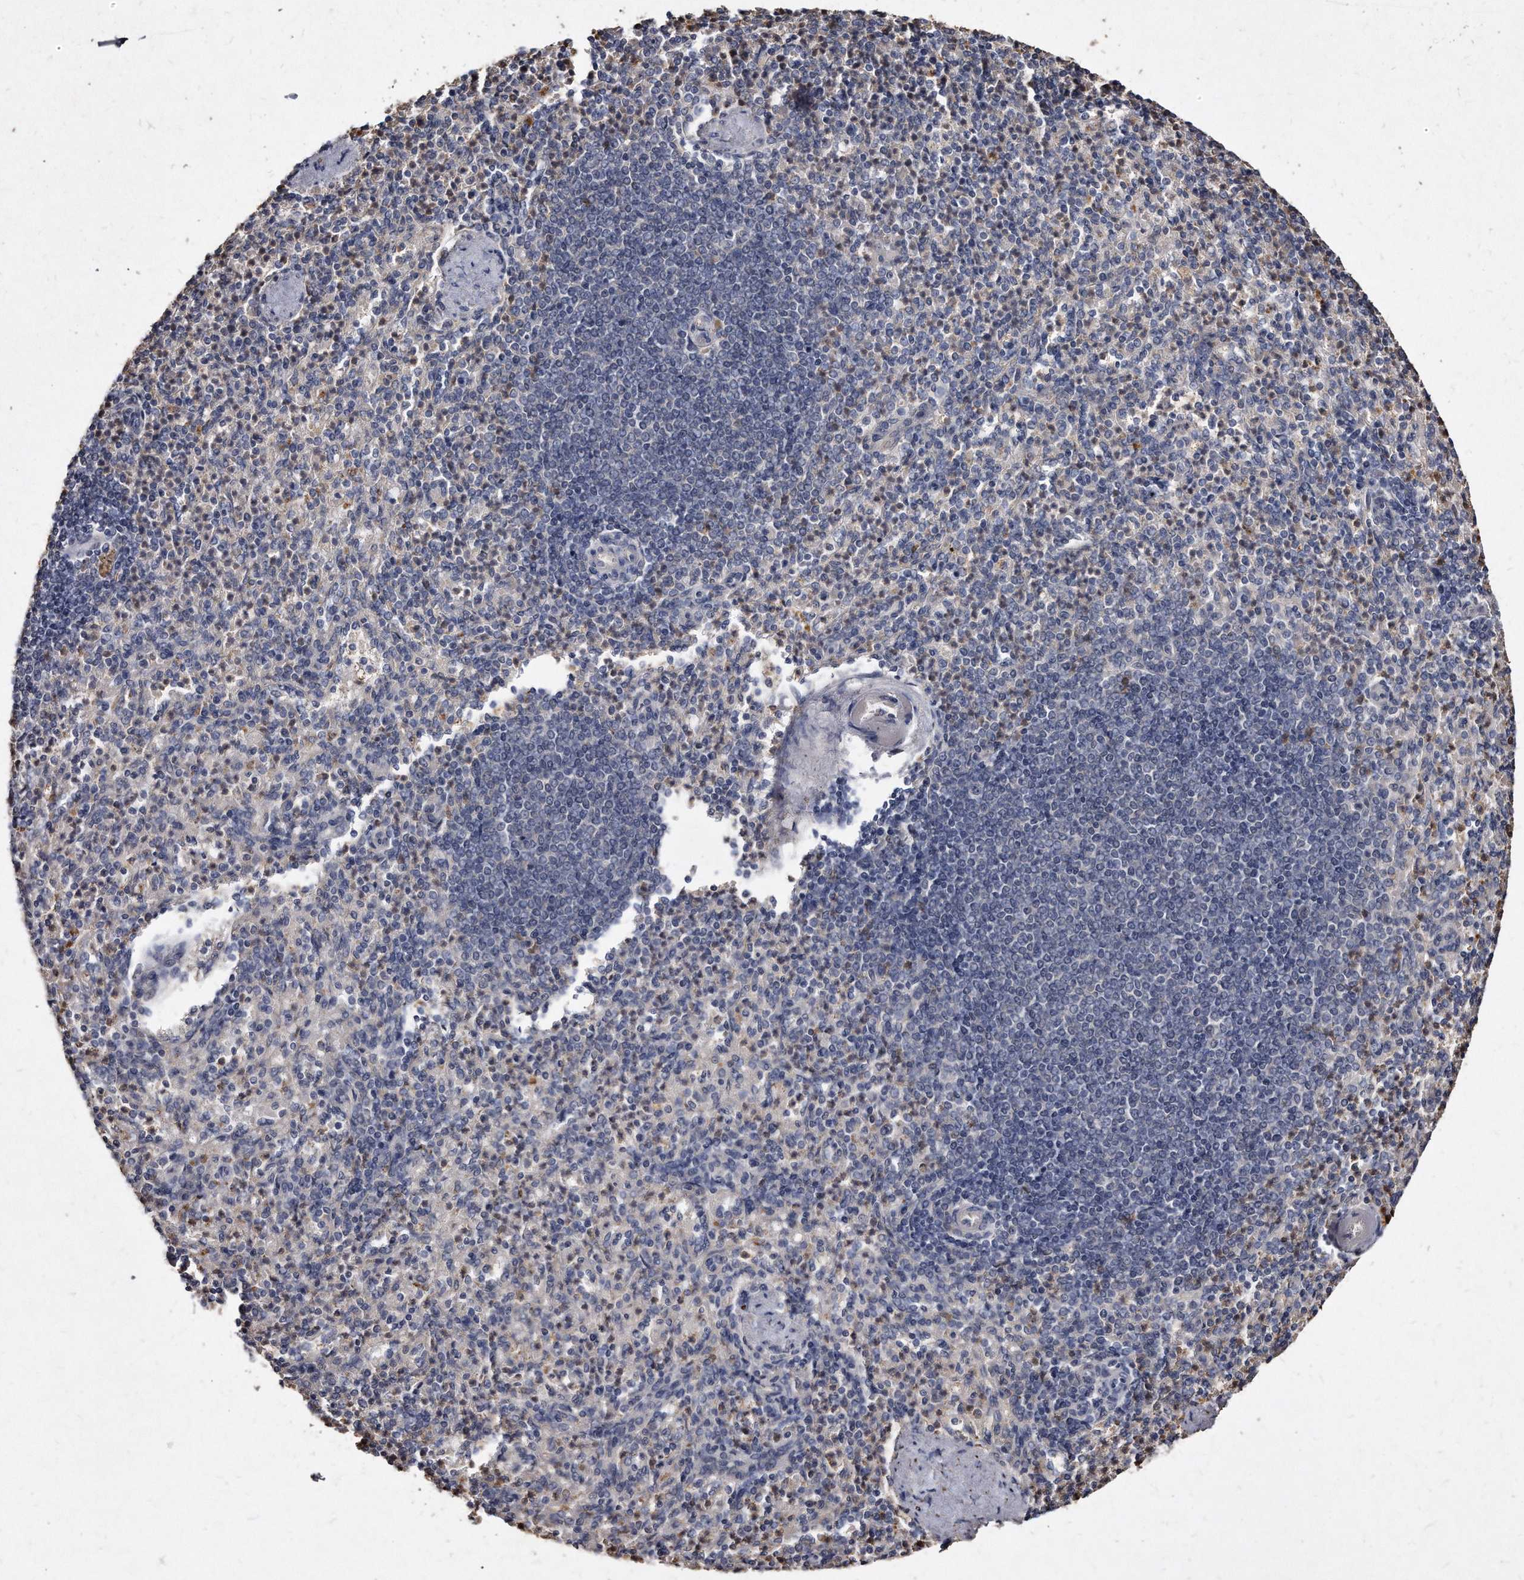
{"staining": {"intensity": "negative", "quantity": "none", "location": "none"}, "tissue": "spleen", "cell_type": "Cells in red pulp", "image_type": "normal", "snomed": [{"axis": "morphology", "description": "Normal tissue, NOS"}, {"axis": "topography", "description": "Spleen"}], "caption": "A high-resolution photomicrograph shows IHC staining of benign spleen, which exhibits no significant expression in cells in red pulp.", "gene": "KLHDC3", "patient": {"sex": "female", "age": 74}}